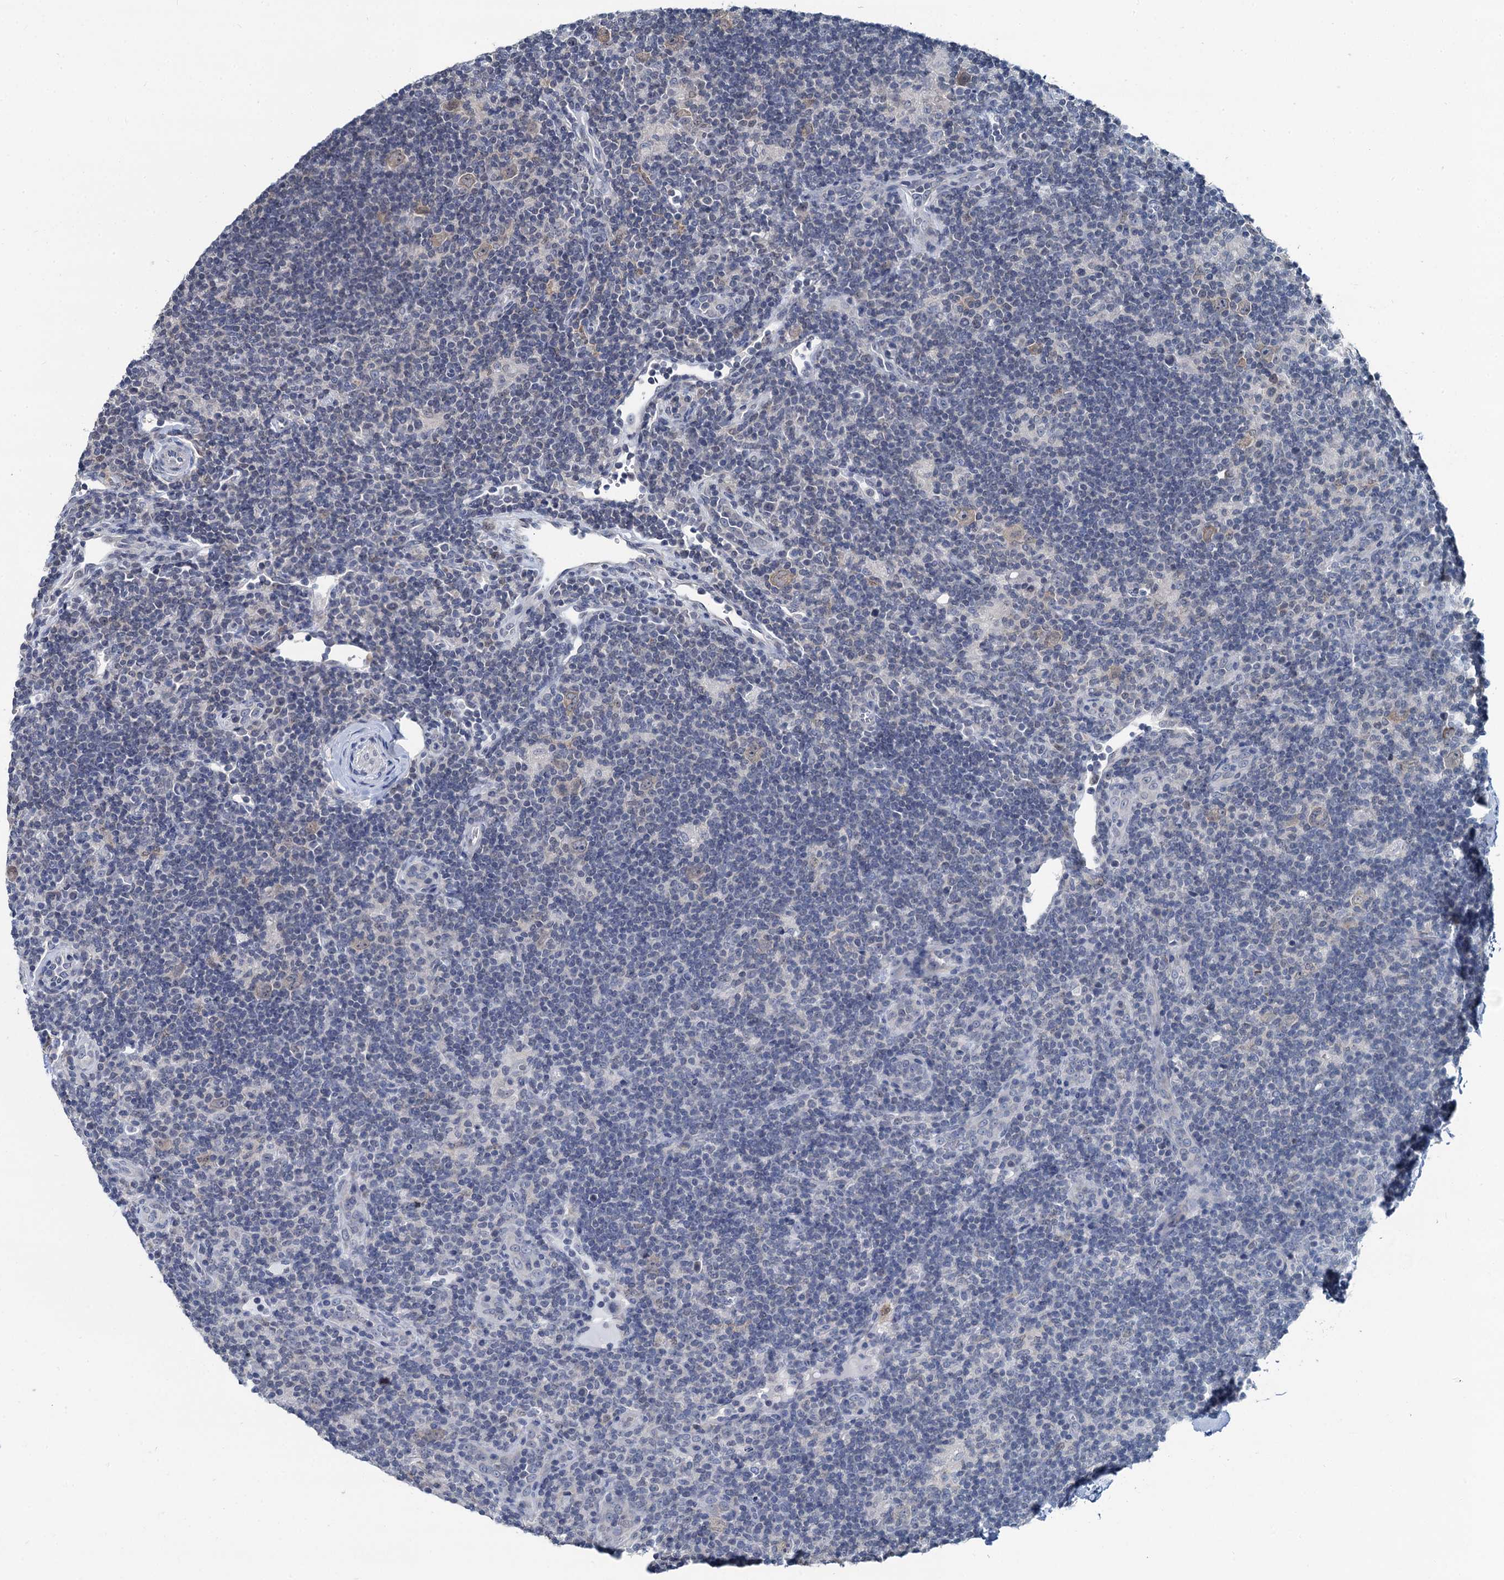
{"staining": {"intensity": "weak", "quantity": "<25%", "location": "cytoplasmic/membranous"}, "tissue": "lymphoma", "cell_type": "Tumor cells", "image_type": "cancer", "snomed": [{"axis": "morphology", "description": "Hodgkin's disease, NOS"}, {"axis": "topography", "description": "Lymph node"}], "caption": "IHC of Hodgkin's disease displays no staining in tumor cells.", "gene": "MIOX", "patient": {"sex": "female", "age": 57}}